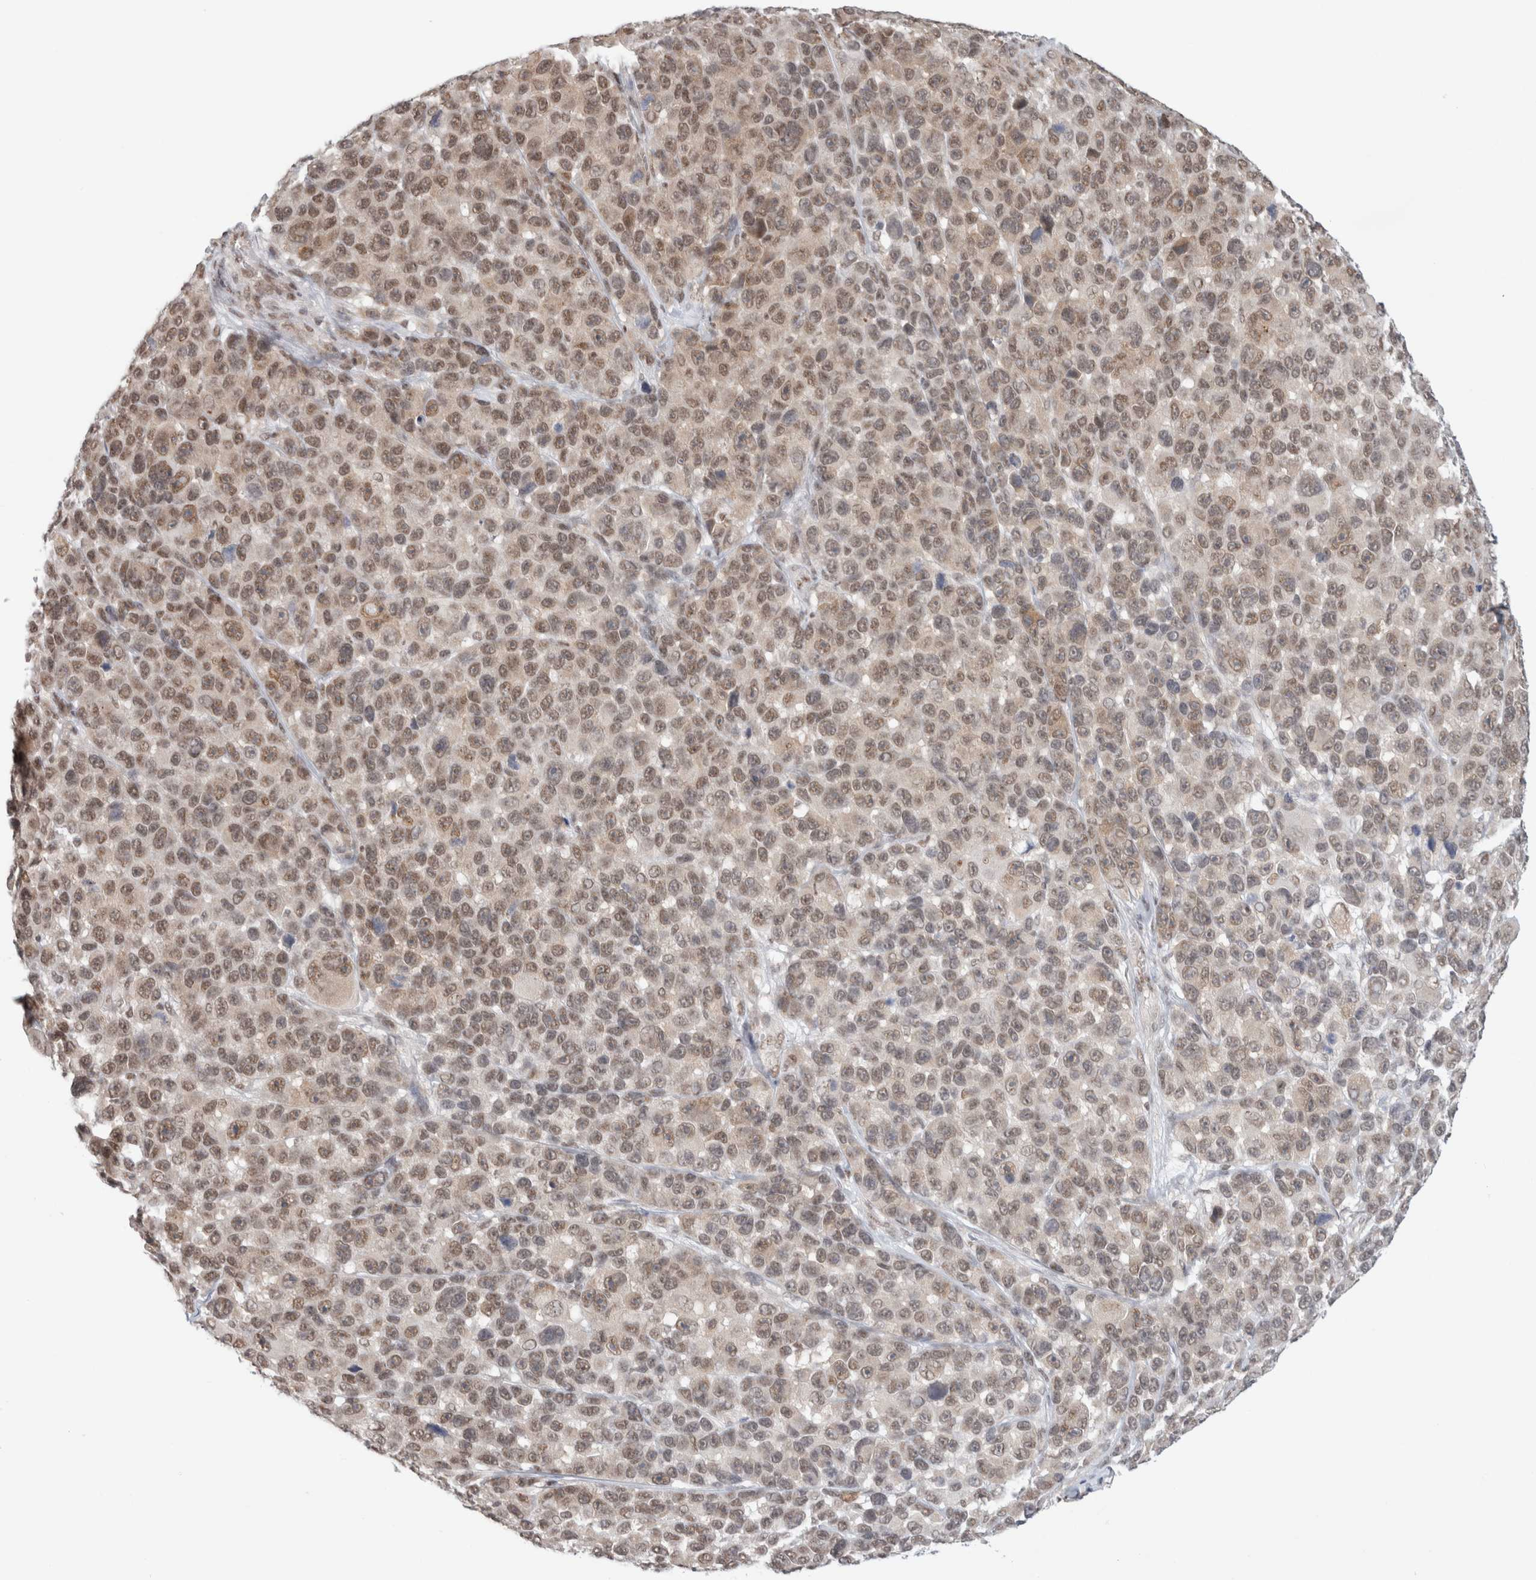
{"staining": {"intensity": "moderate", "quantity": ">75%", "location": "nuclear"}, "tissue": "melanoma", "cell_type": "Tumor cells", "image_type": "cancer", "snomed": [{"axis": "morphology", "description": "Malignant melanoma, NOS"}, {"axis": "topography", "description": "Skin"}], "caption": "The micrograph reveals a brown stain indicating the presence of a protein in the nuclear of tumor cells in melanoma.", "gene": "TRMT12", "patient": {"sex": "male", "age": 53}}